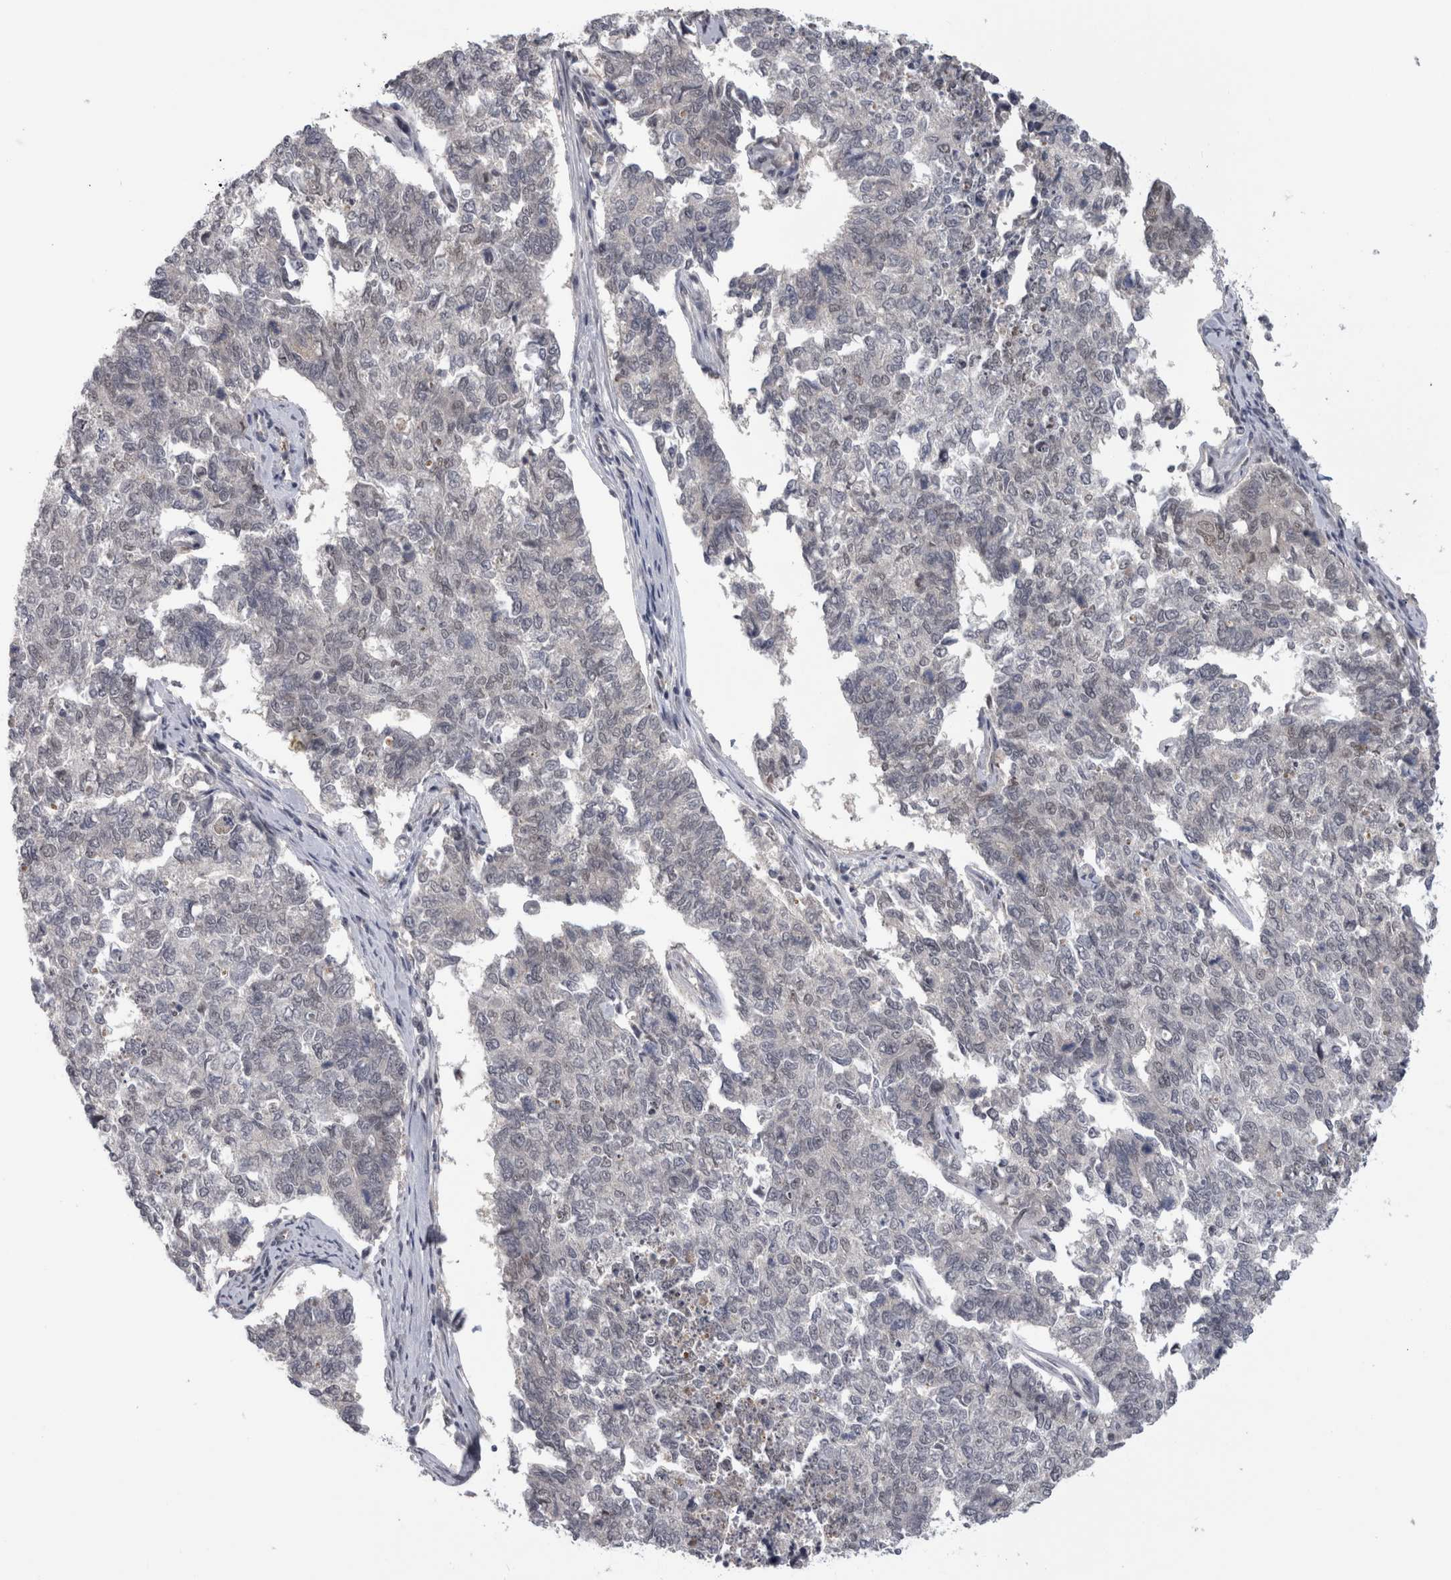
{"staining": {"intensity": "weak", "quantity": "<25%", "location": "nuclear"}, "tissue": "cervical cancer", "cell_type": "Tumor cells", "image_type": "cancer", "snomed": [{"axis": "morphology", "description": "Squamous cell carcinoma, NOS"}, {"axis": "topography", "description": "Cervix"}], "caption": "Image shows no significant protein expression in tumor cells of cervical cancer. (DAB (3,3'-diaminobenzidine) immunohistochemistry visualized using brightfield microscopy, high magnification).", "gene": "PSMB2", "patient": {"sex": "female", "age": 63}}